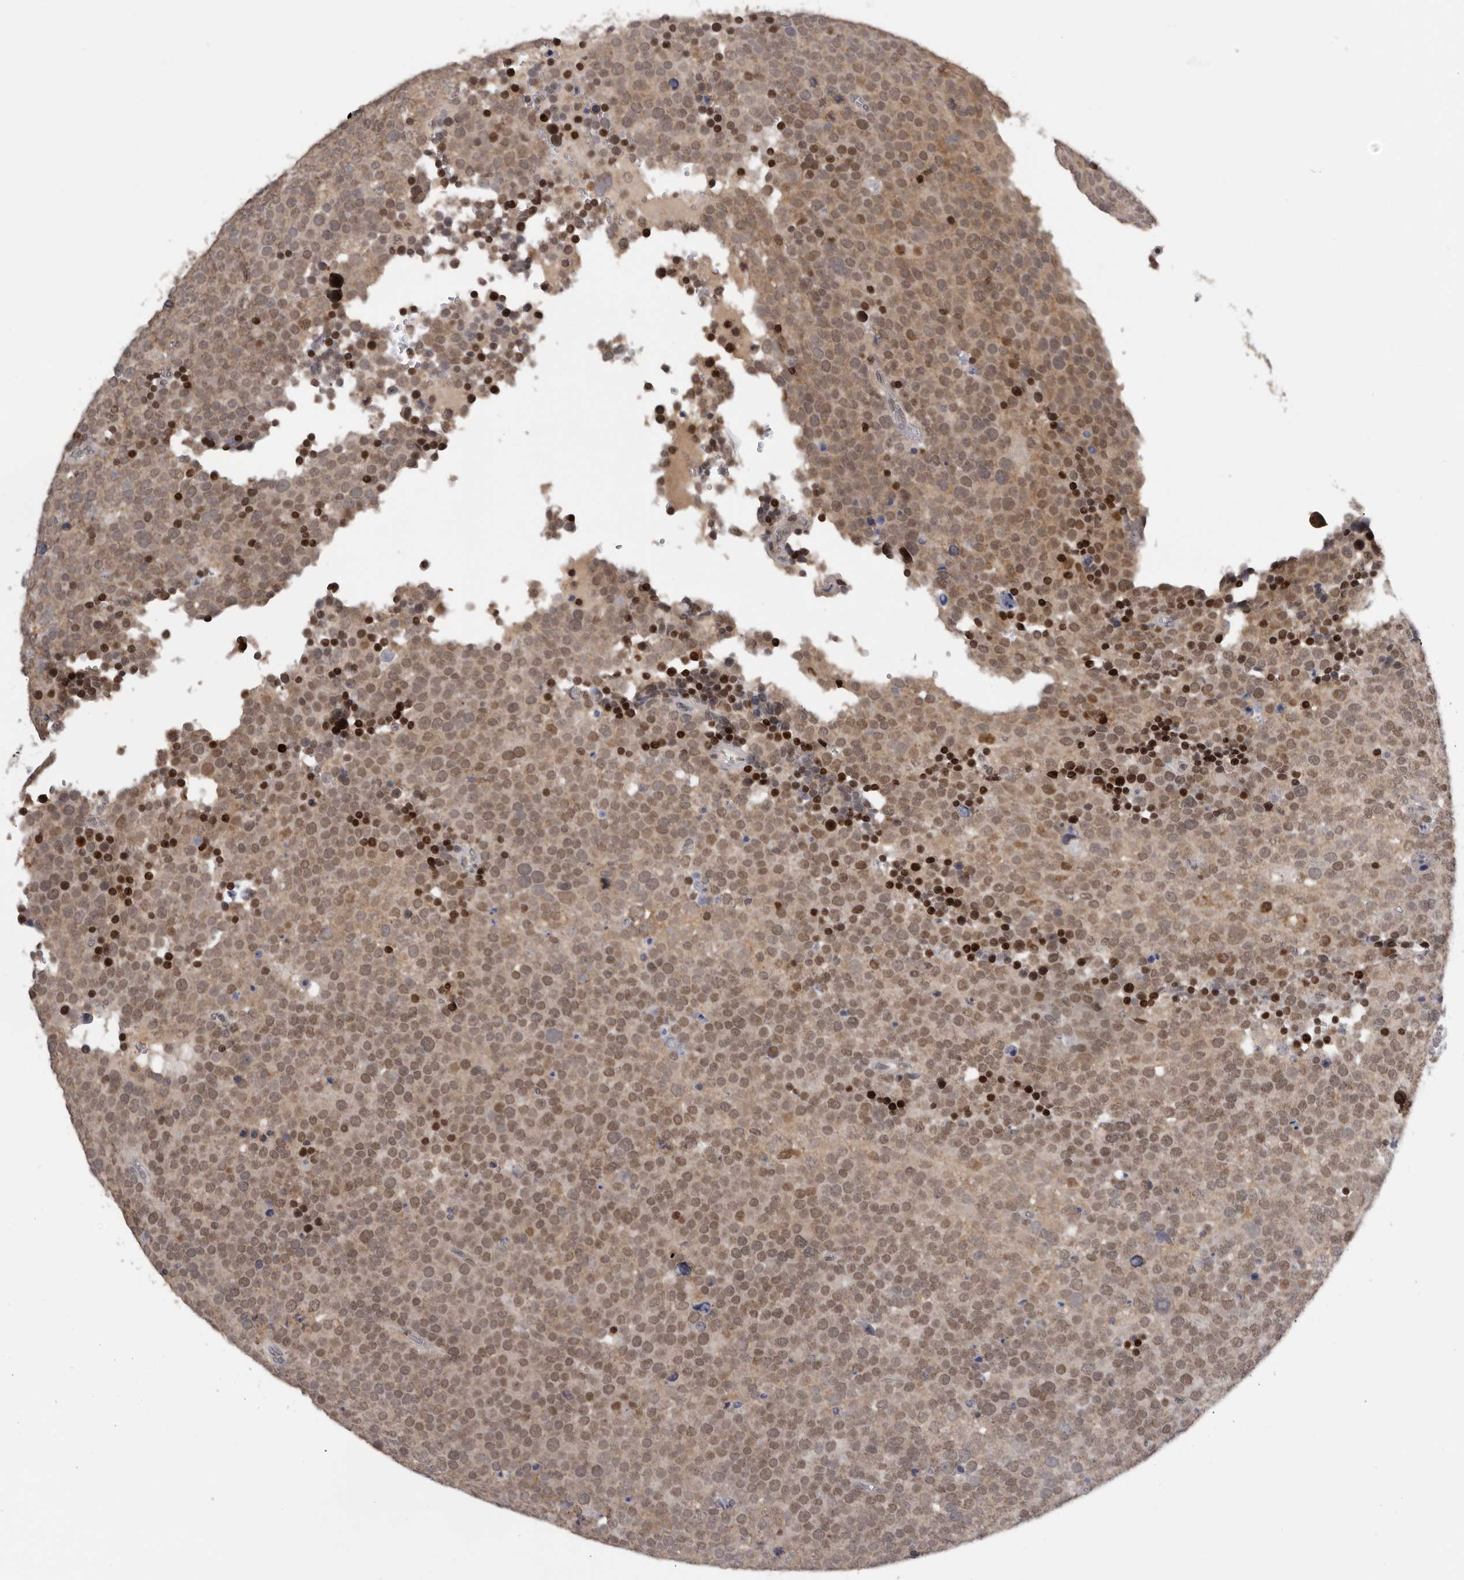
{"staining": {"intensity": "moderate", "quantity": ">75%", "location": "cytoplasmic/membranous,nuclear"}, "tissue": "testis cancer", "cell_type": "Tumor cells", "image_type": "cancer", "snomed": [{"axis": "morphology", "description": "Seminoma, NOS"}, {"axis": "topography", "description": "Testis"}], "caption": "Brown immunohistochemical staining in seminoma (testis) shows moderate cytoplasmic/membranous and nuclear positivity in approximately >75% of tumor cells.", "gene": "KIF2B", "patient": {"sex": "male", "age": 71}}